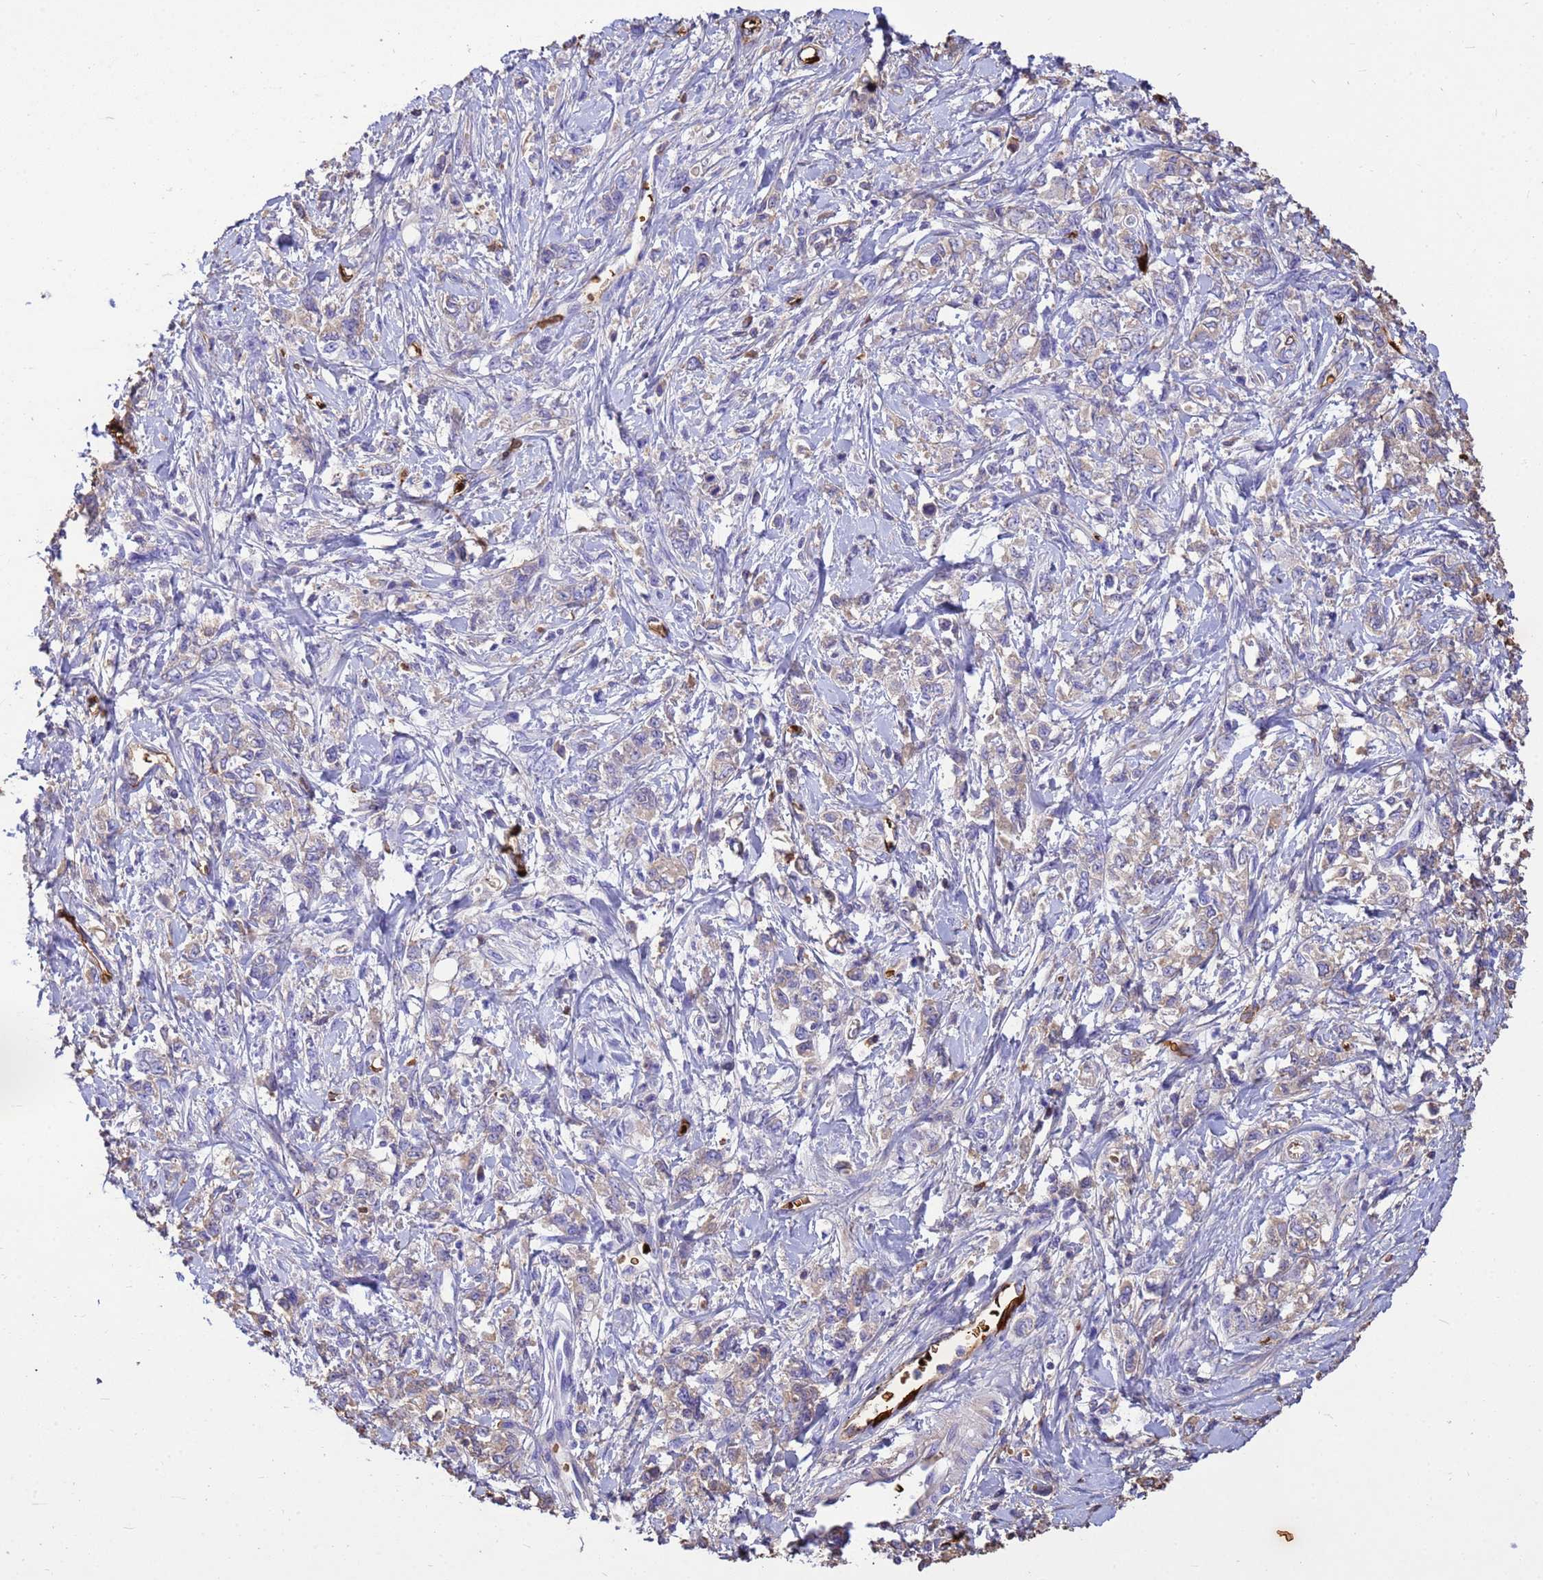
{"staining": {"intensity": "negative", "quantity": "none", "location": "none"}, "tissue": "stomach cancer", "cell_type": "Tumor cells", "image_type": "cancer", "snomed": [{"axis": "morphology", "description": "Adenocarcinoma, NOS"}, {"axis": "topography", "description": "Stomach"}], "caption": "Immunohistochemical staining of human adenocarcinoma (stomach) demonstrates no significant positivity in tumor cells.", "gene": "HBA2", "patient": {"sex": "female", "age": 76}}